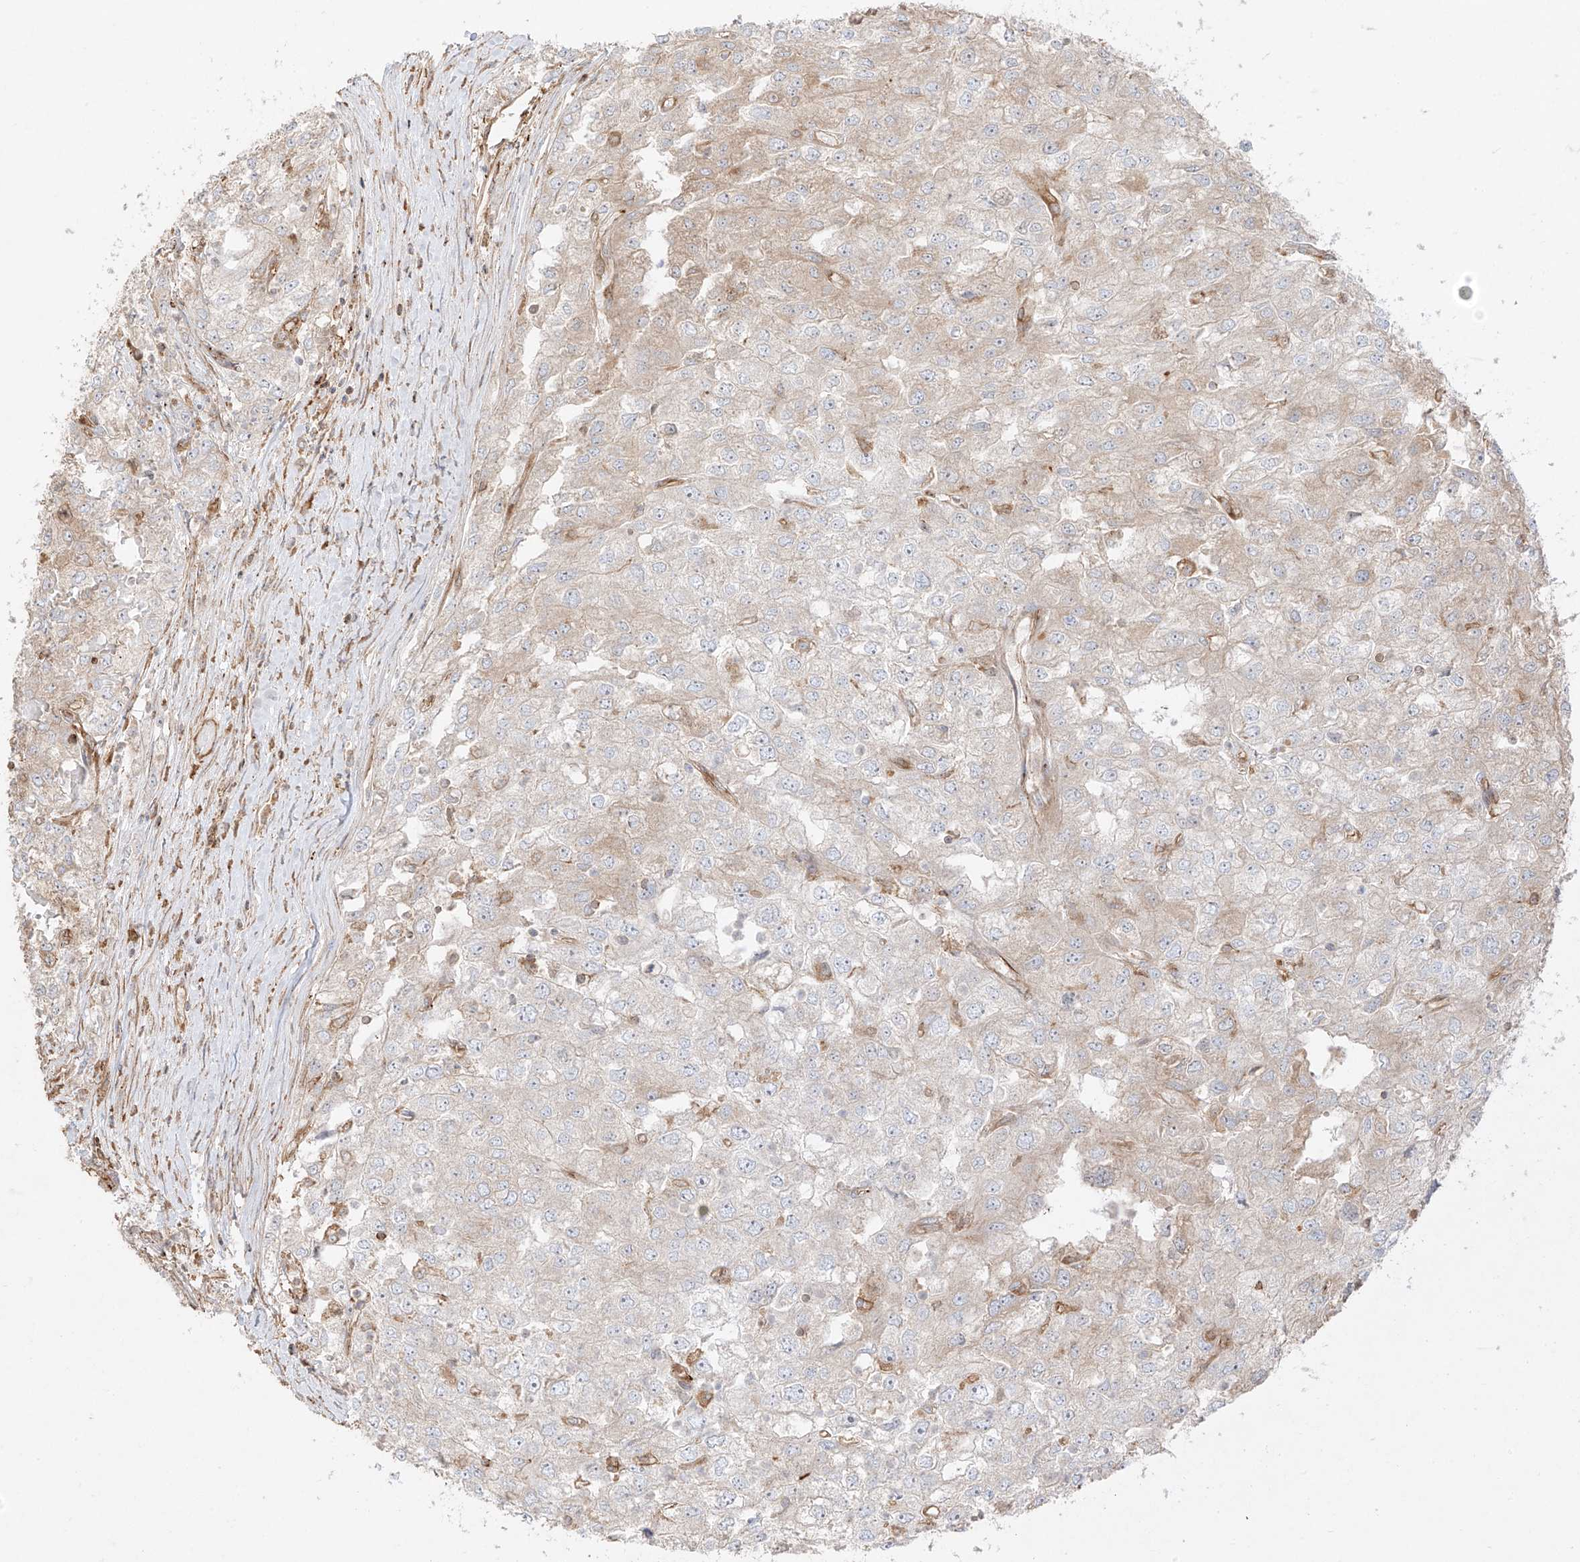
{"staining": {"intensity": "negative", "quantity": "none", "location": "none"}, "tissue": "renal cancer", "cell_type": "Tumor cells", "image_type": "cancer", "snomed": [{"axis": "morphology", "description": "Adenocarcinoma, NOS"}, {"axis": "topography", "description": "Kidney"}], "caption": "Immunohistochemistry image of renal cancer (adenocarcinoma) stained for a protein (brown), which reveals no expression in tumor cells.", "gene": "SNX9", "patient": {"sex": "female", "age": 54}}